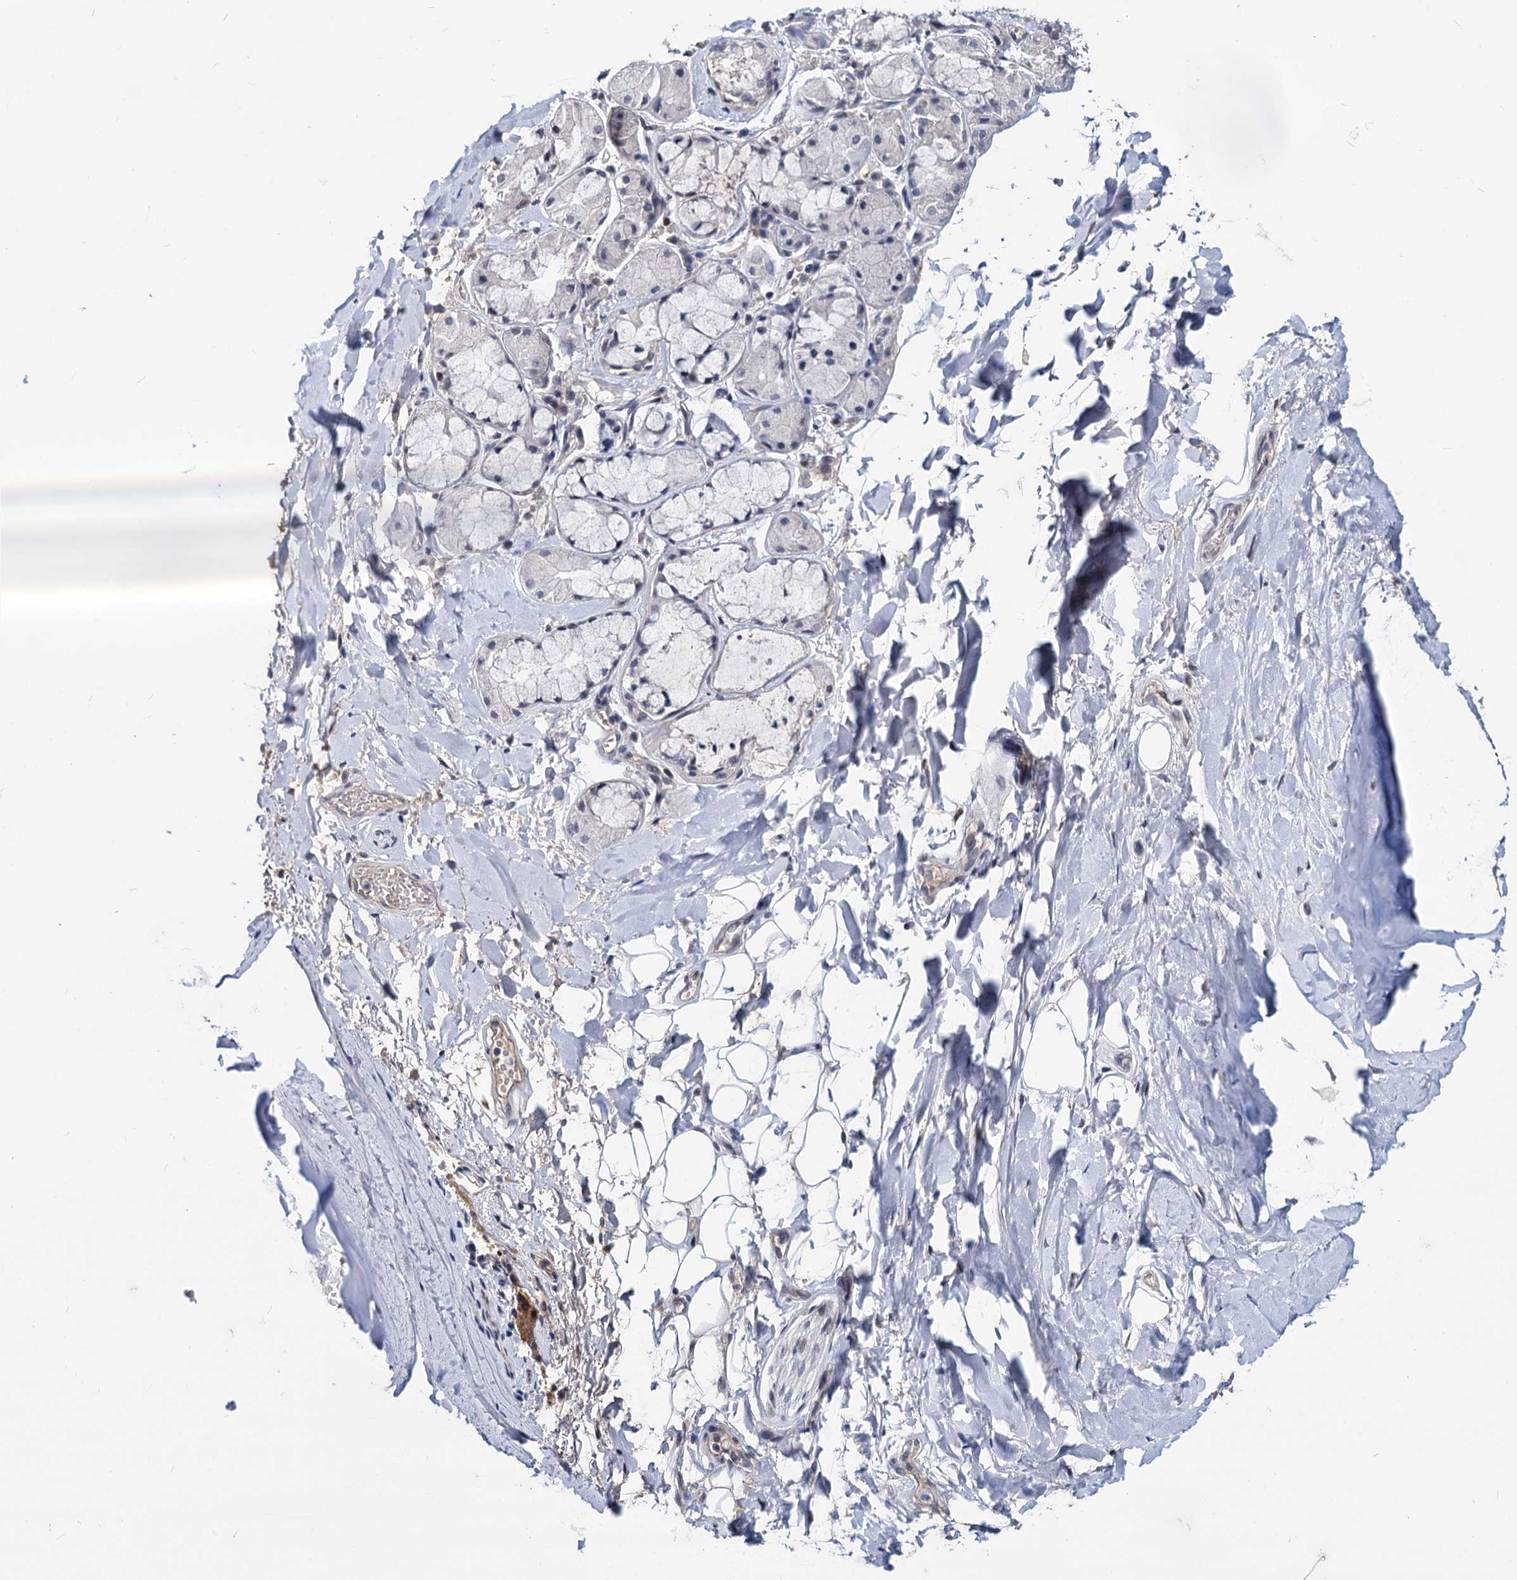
{"staining": {"intensity": "negative", "quantity": "none", "location": "none"}, "tissue": "adipose tissue", "cell_type": "Adipocytes", "image_type": "normal", "snomed": [{"axis": "morphology", "description": "Normal tissue, NOS"}, {"axis": "topography", "description": "Lymph node"}, {"axis": "topography", "description": "Cartilage tissue"}, {"axis": "topography", "description": "Bronchus"}], "caption": "Immunohistochemical staining of normal adipose tissue demonstrates no significant positivity in adipocytes. (DAB (3,3'-diaminobenzidine) immunohistochemistry (IHC) visualized using brightfield microscopy, high magnification).", "gene": "MAGEA4", "patient": {"sex": "male", "age": 63}}